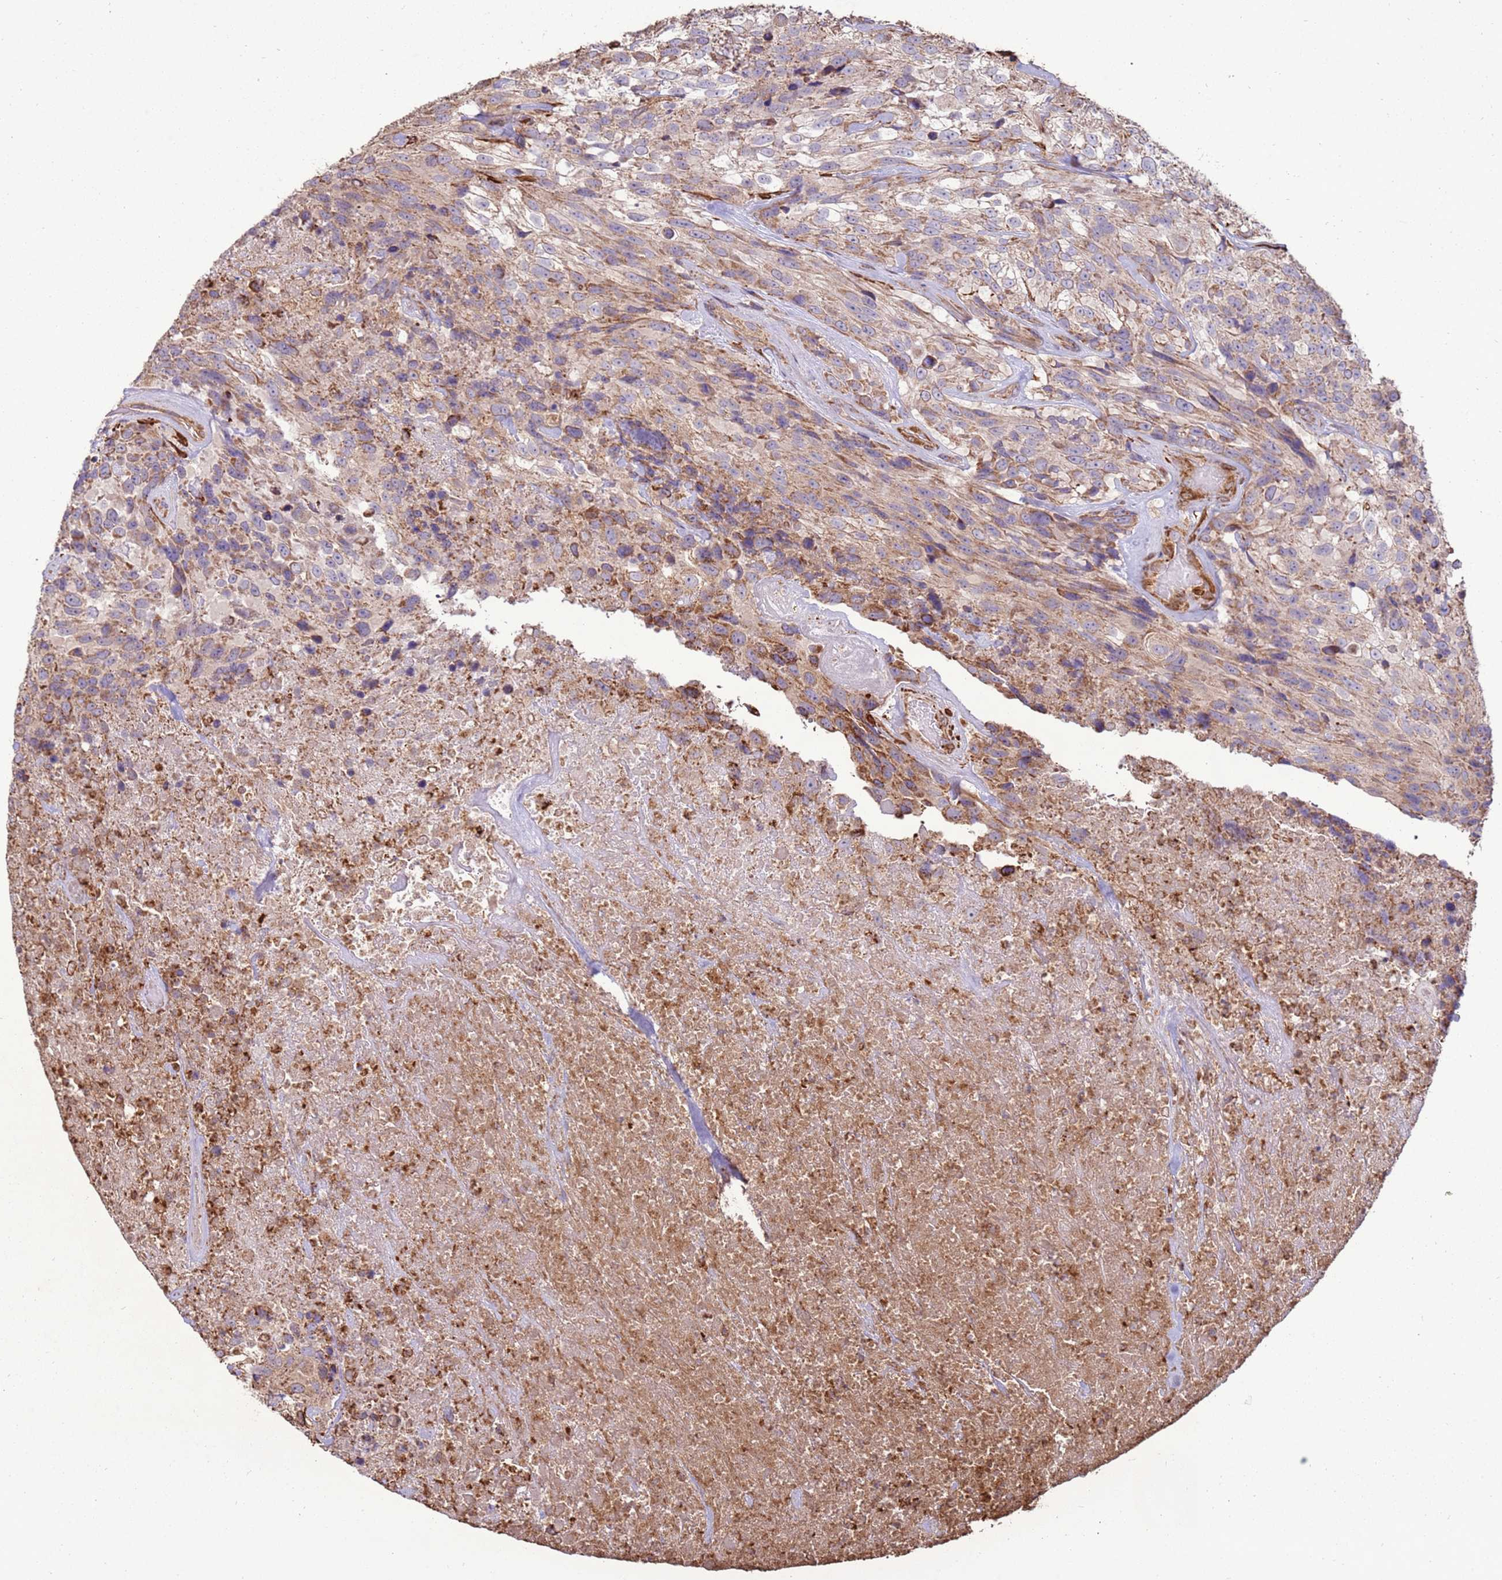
{"staining": {"intensity": "moderate", "quantity": "25%-75%", "location": "cytoplasmic/membranous"}, "tissue": "urothelial cancer", "cell_type": "Tumor cells", "image_type": "cancer", "snomed": [{"axis": "morphology", "description": "Urothelial carcinoma, High grade"}, {"axis": "topography", "description": "Urinary bladder"}], "caption": "High-grade urothelial carcinoma stained with a protein marker demonstrates moderate staining in tumor cells.", "gene": "DDX59", "patient": {"sex": "female", "age": 70}}